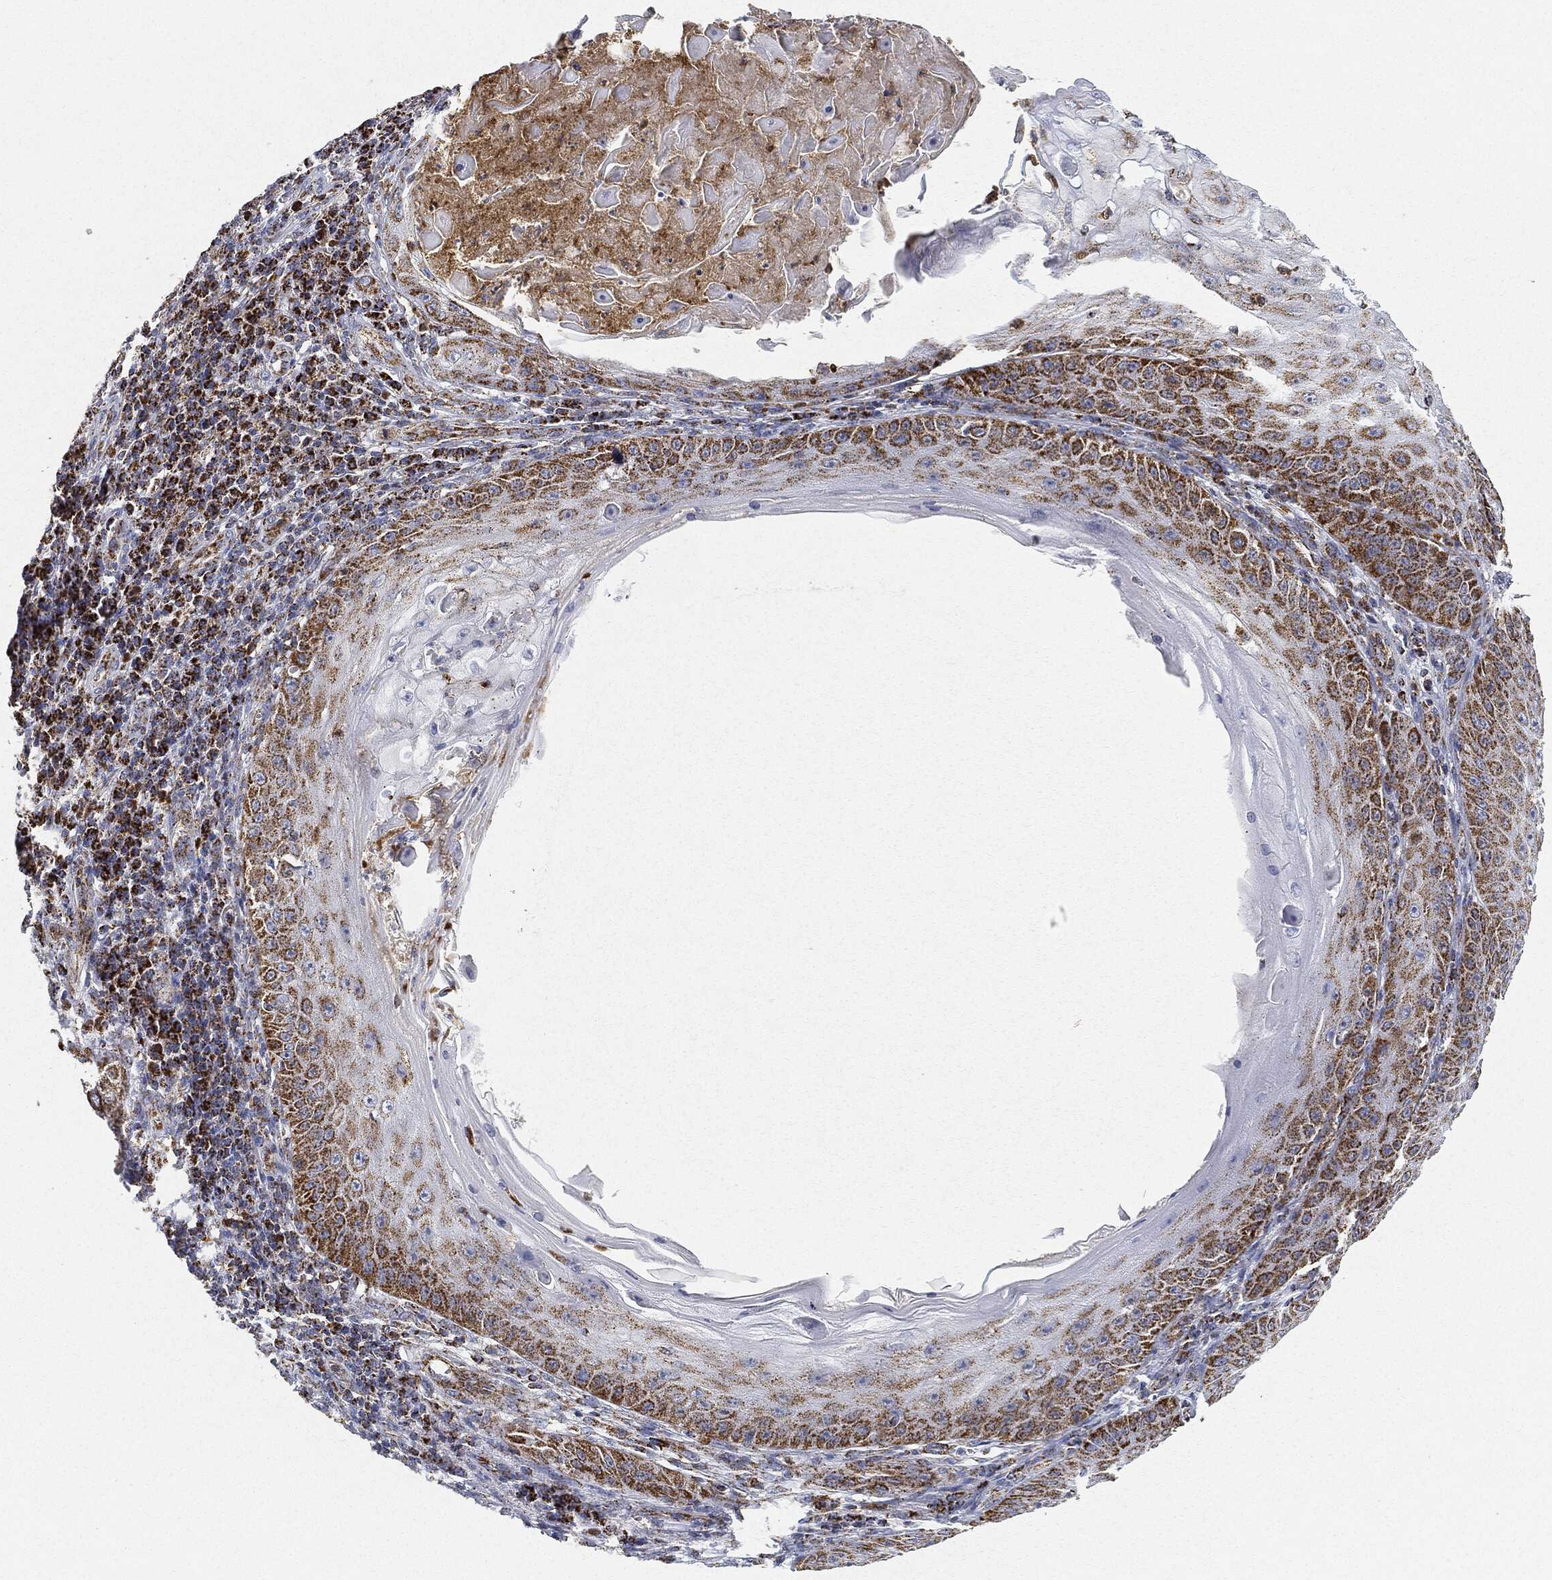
{"staining": {"intensity": "strong", "quantity": "25%-75%", "location": "cytoplasmic/membranous"}, "tissue": "skin cancer", "cell_type": "Tumor cells", "image_type": "cancer", "snomed": [{"axis": "morphology", "description": "Squamous cell carcinoma, NOS"}, {"axis": "topography", "description": "Skin"}], "caption": "Protein staining reveals strong cytoplasmic/membranous staining in about 25%-75% of tumor cells in skin cancer (squamous cell carcinoma).", "gene": "CAPN15", "patient": {"sex": "male", "age": 70}}